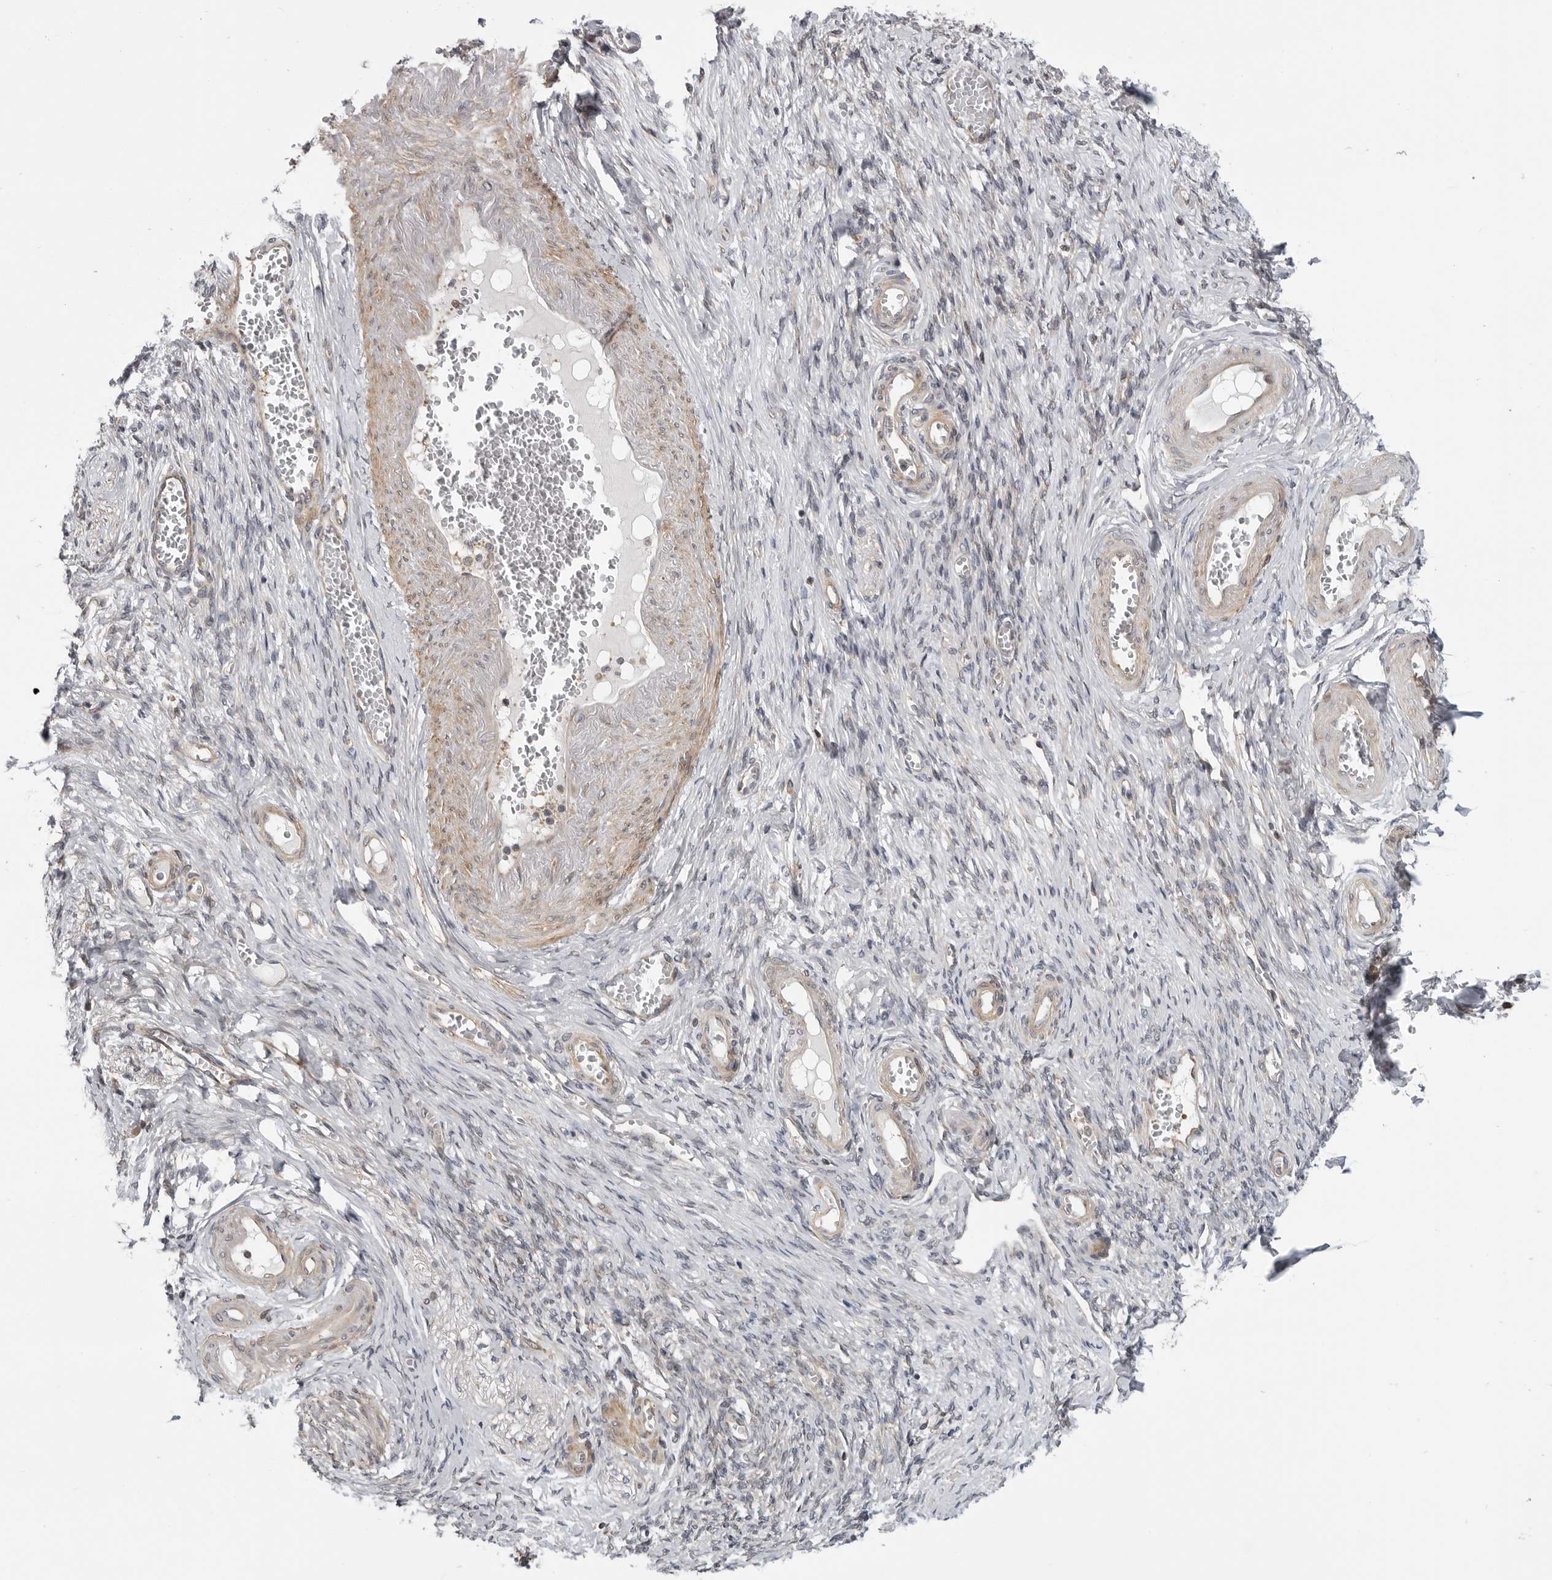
{"staining": {"intensity": "moderate", "quantity": ">75%", "location": "cytoplasmic/membranous"}, "tissue": "adipose tissue", "cell_type": "Adipocytes", "image_type": "normal", "snomed": [{"axis": "morphology", "description": "Normal tissue, NOS"}, {"axis": "topography", "description": "Vascular tissue"}, {"axis": "topography", "description": "Fallopian tube"}, {"axis": "topography", "description": "Ovary"}], "caption": "Immunohistochemical staining of unremarkable human adipose tissue exhibits moderate cytoplasmic/membranous protein staining in approximately >75% of adipocytes.", "gene": "LRRC45", "patient": {"sex": "female", "age": 67}}